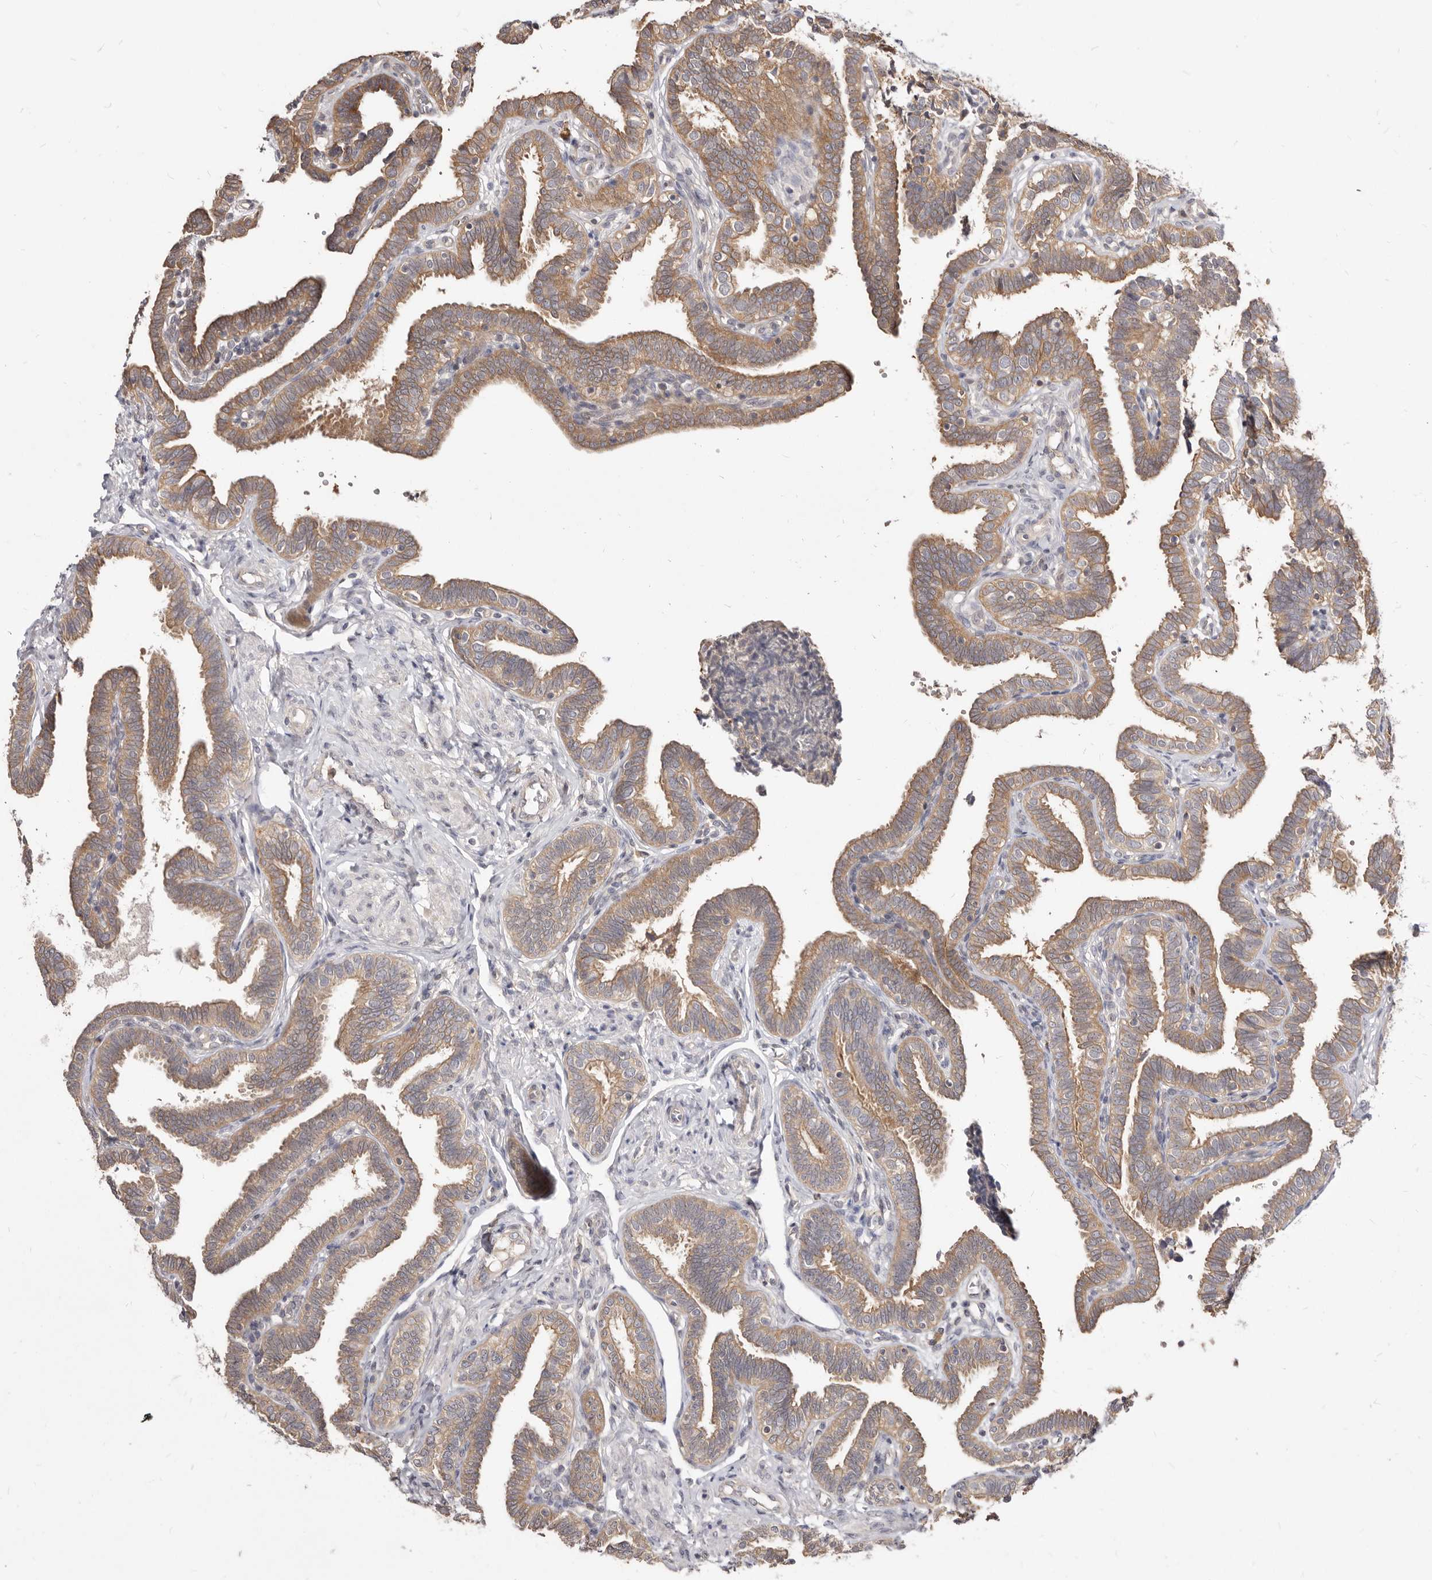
{"staining": {"intensity": "moderate", "quantity": ">75%", "location": "cytoplasmic/membranous"}, "tissue": "fallopian tube", "cell_type": "Glandular cells", "image_type": "normal", "snomed": [{"axis": "morphology", "description": "Normal tissue, NOS"}, {"axis": "topography", "description": "Fallopian tube"}], "caption": "Immunohistochemical staining of benign fallopian tube reveals moderate cytoplasmic/membranous protein positivity in about >75% of glandular cells.", "gene": "TC2N", "patient": {"sex": "female", "age": 39}}